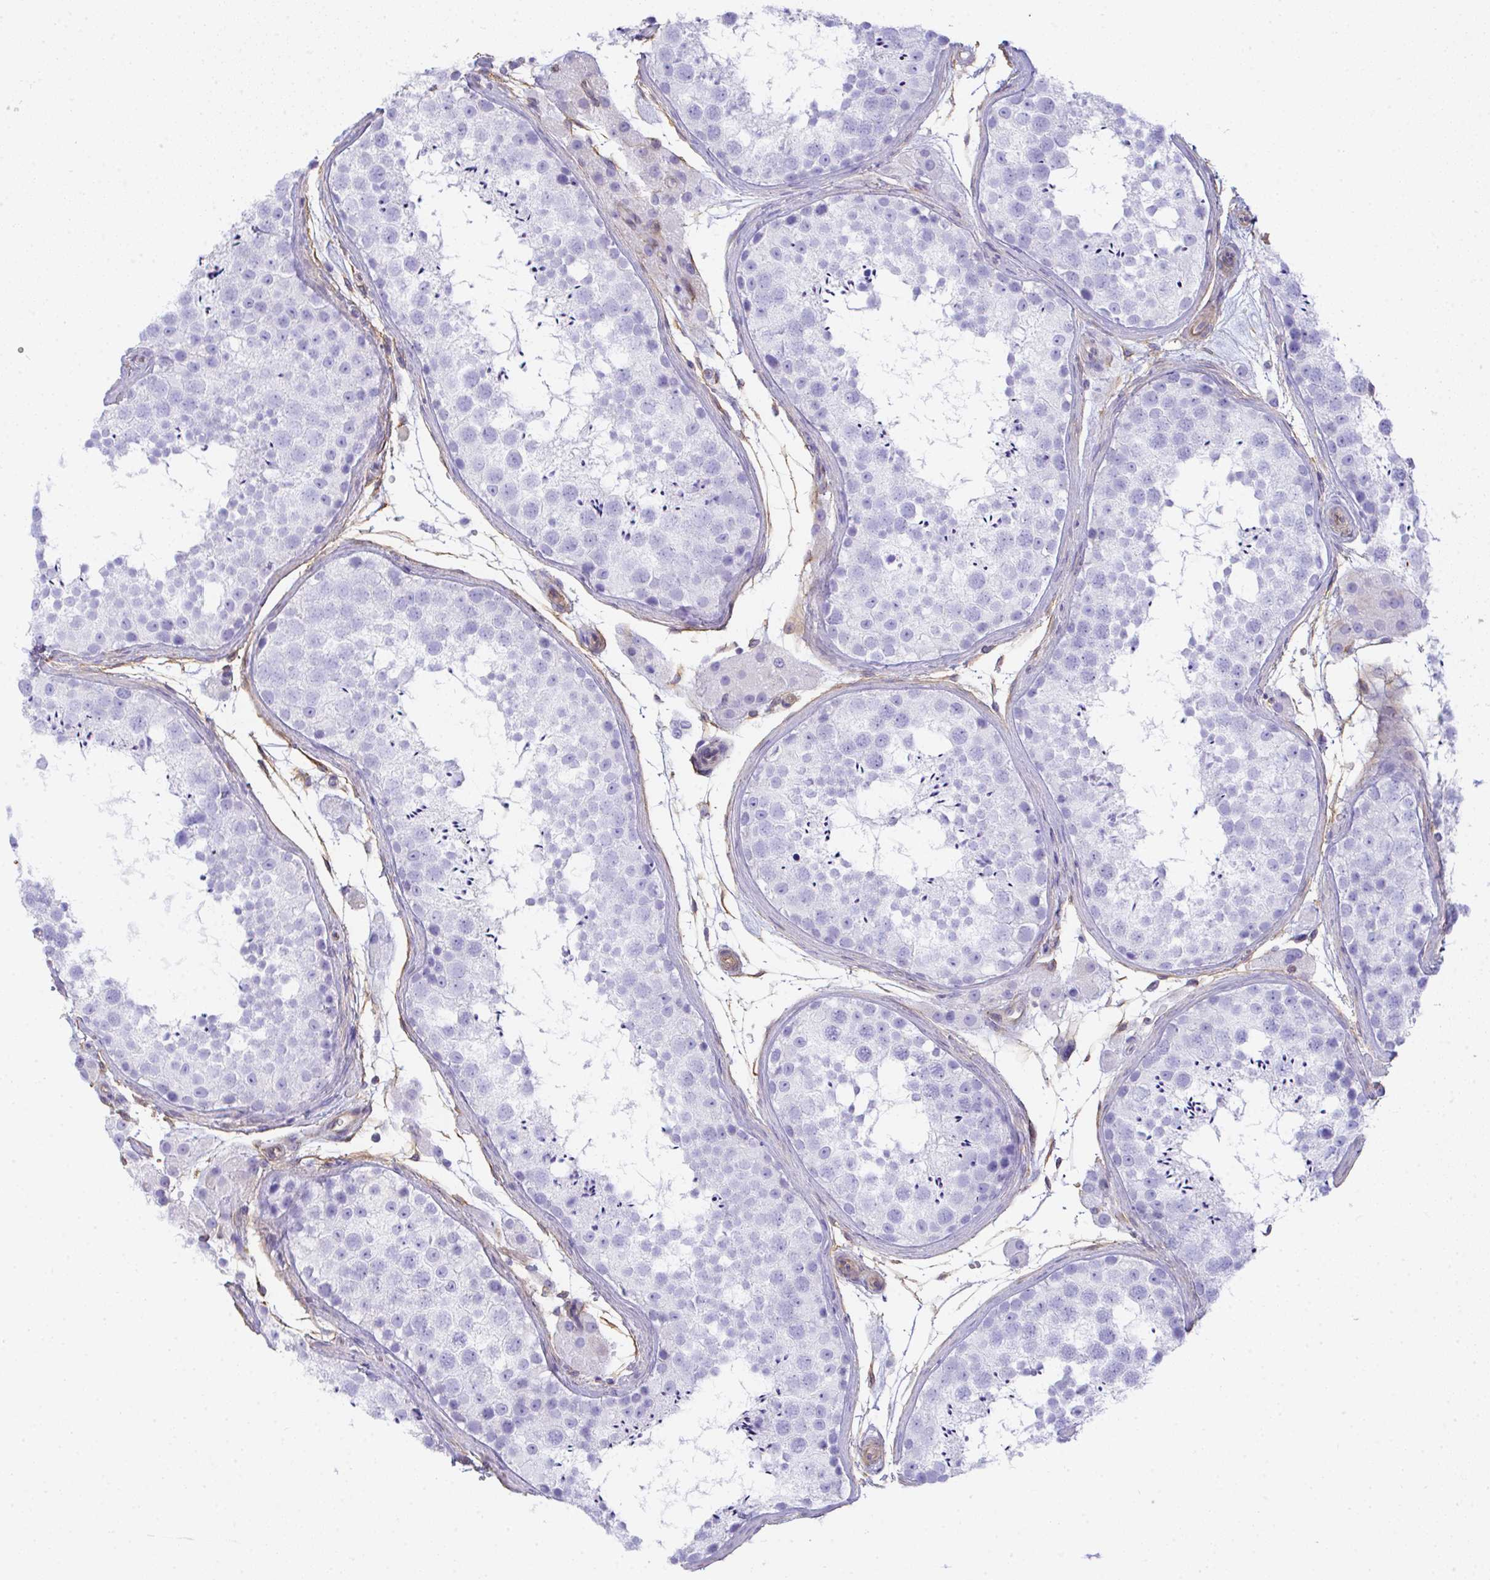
{"staining": {"intensity": "negative", "quantity": "none", "location": "none"}, "tissue": "testis", "cell_type": "Cells in seminiferous ducts", "image_type": "normal", "snomed": [{"axis": "morphology", "description": "Normal tissue, NOS"}, {"axis": "topography", "description": "Testis"}], "caption": "Testis was stained to show a protein in brown. There is no significant expression in cells in seminiferous ducts. (Stains: DAB immunohistochemistry (IHC) with hematoxylin counter stain, Microscopy: brightfield microscopy at high magnification).", "gene": "TNFAIP8", "patient": {"sex": "male", "age": 41}}